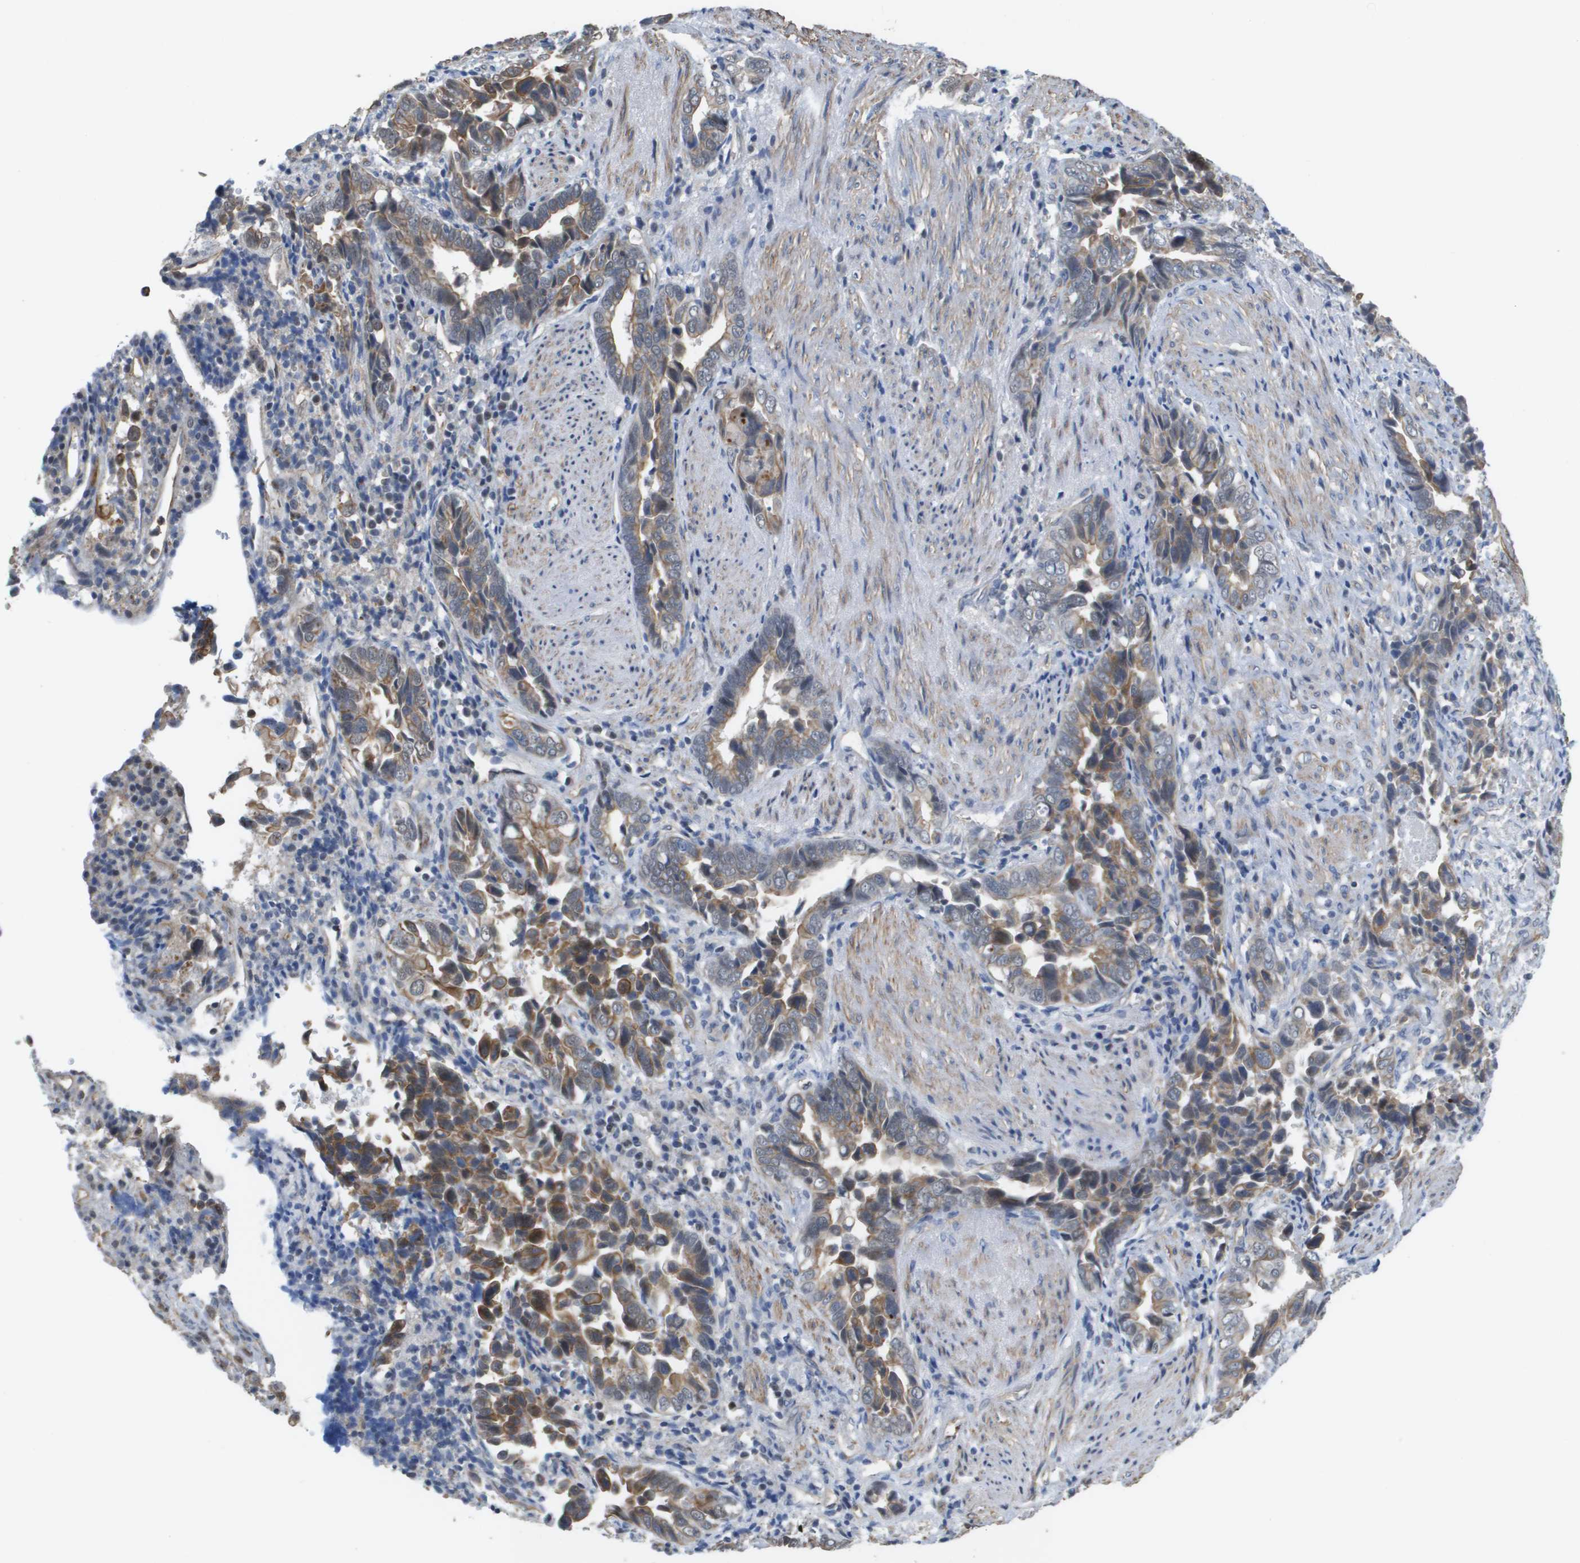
{"staining": {"intensity": "moderate", "quantity": "25%-75%", "location": "cytoplasmic/membranous"}, "tissue": "liver cancer", "cell_type": "Tumor cells", "image_type": "cancer", "snomed": [{"axis": "morphology", "description": "Cholangiocarcinoma"}, {"axis": "topography", "description": "Liver"}], "caption": "Human liver cholangiocarcinoma stained with a protein marker exhibits moderate staining in tumor cells.", "gene": "RNF112", "patient": {"sex": "female", "age": 79}}